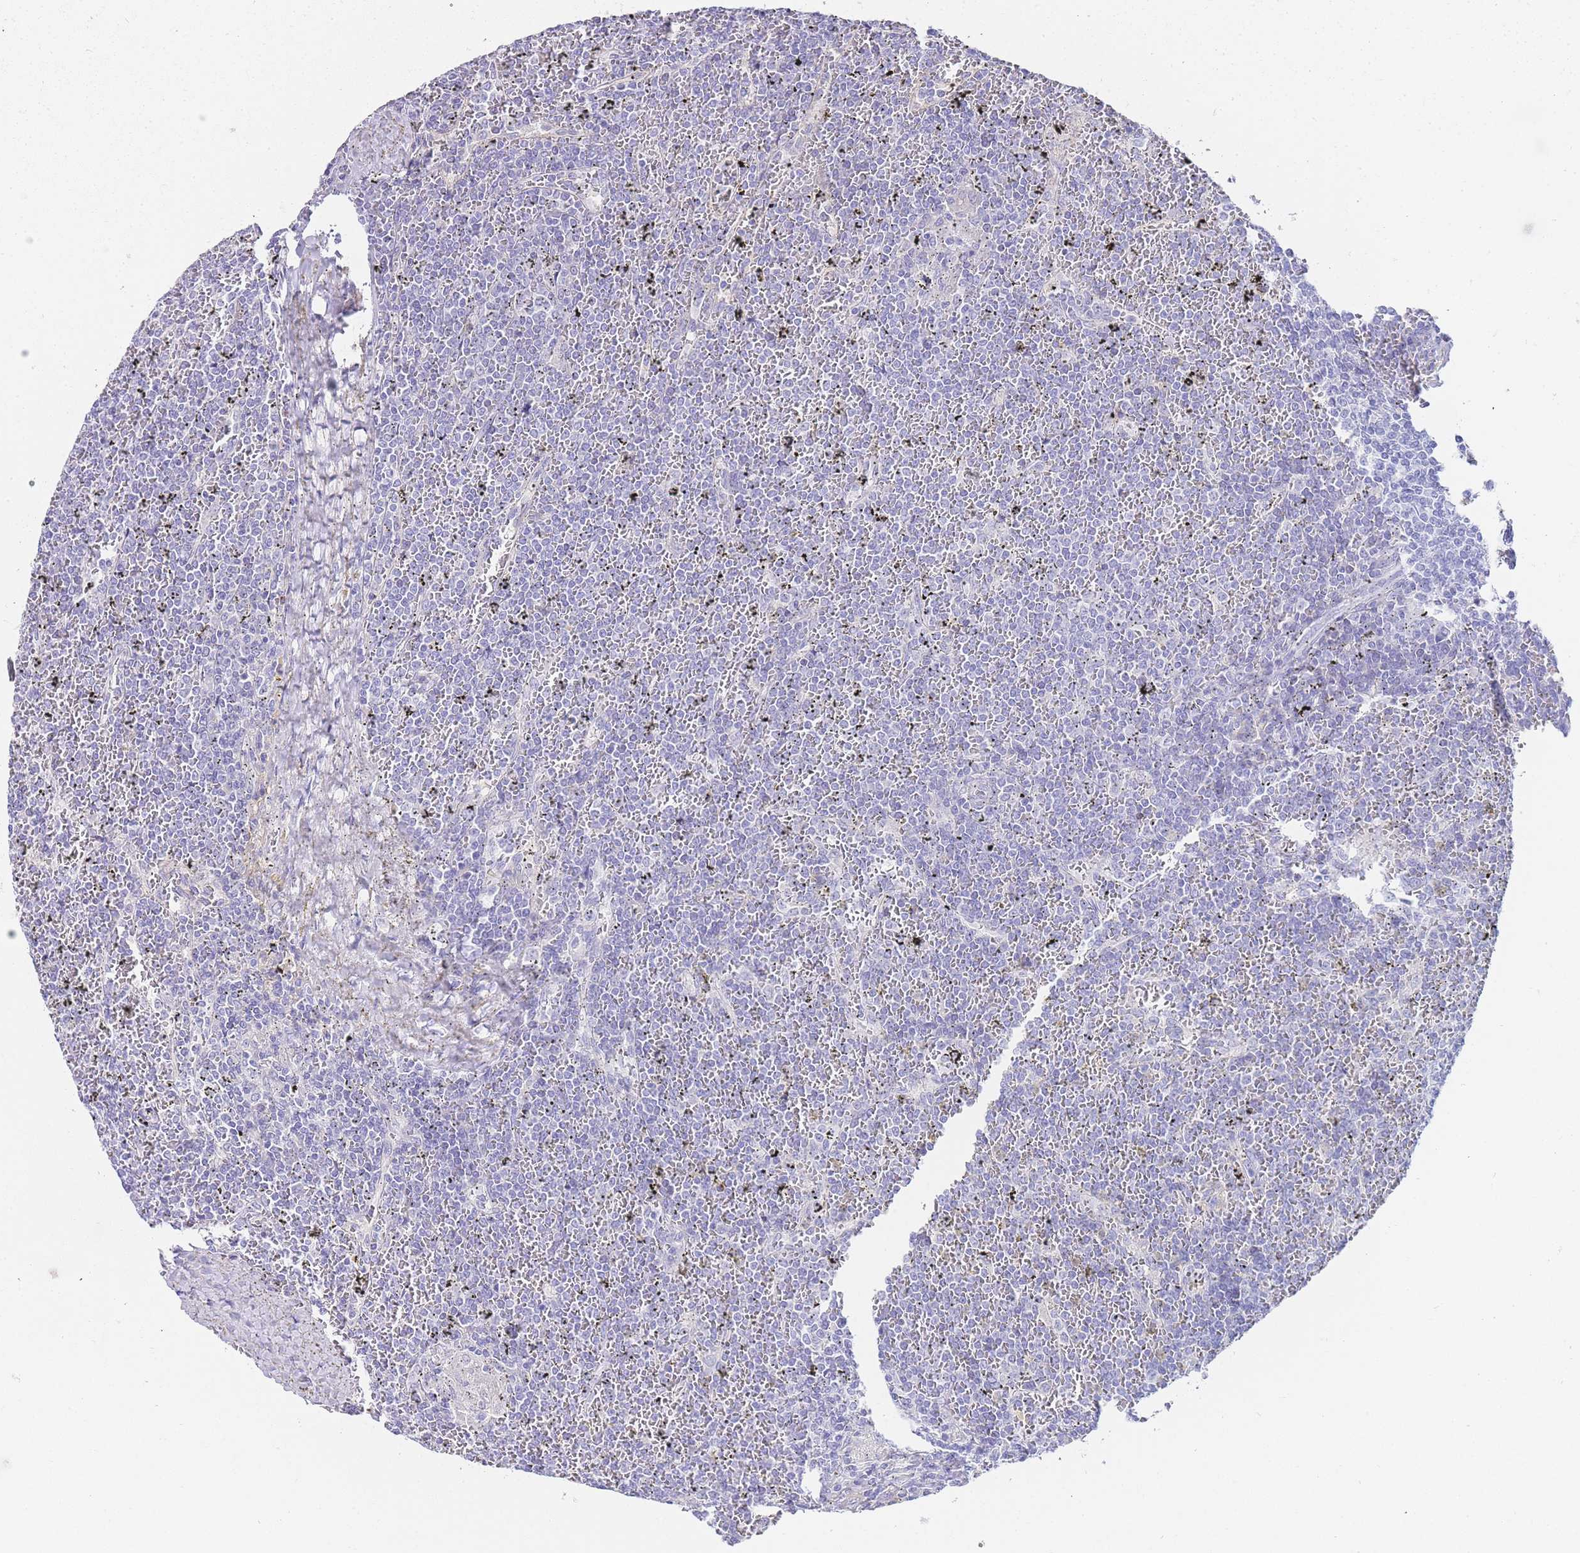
{"staining": {"intensity": "negative", "quantity": "none", "location": "none"}, "tissue": "lymphoma", "cell_type": "Tumor cells", "image_type": "cancer", "snomed": [{"axis": "morphology", "description": "Malignant lymphoma, non-Hodgkin's type, Low grade"}, {"axis": "topography", "description": "Spleen"}], "caption": "Immunohistochemistry image of lymphoma stained for a protein (brown), which displays no expression in tumor cells. Brightfield microscopy of IHC stained with DAB (brown) and hematoxylin (blue), captured at high magnification.", "gene": "DPP4", "patient": {"sex": "female", "age": 19}}